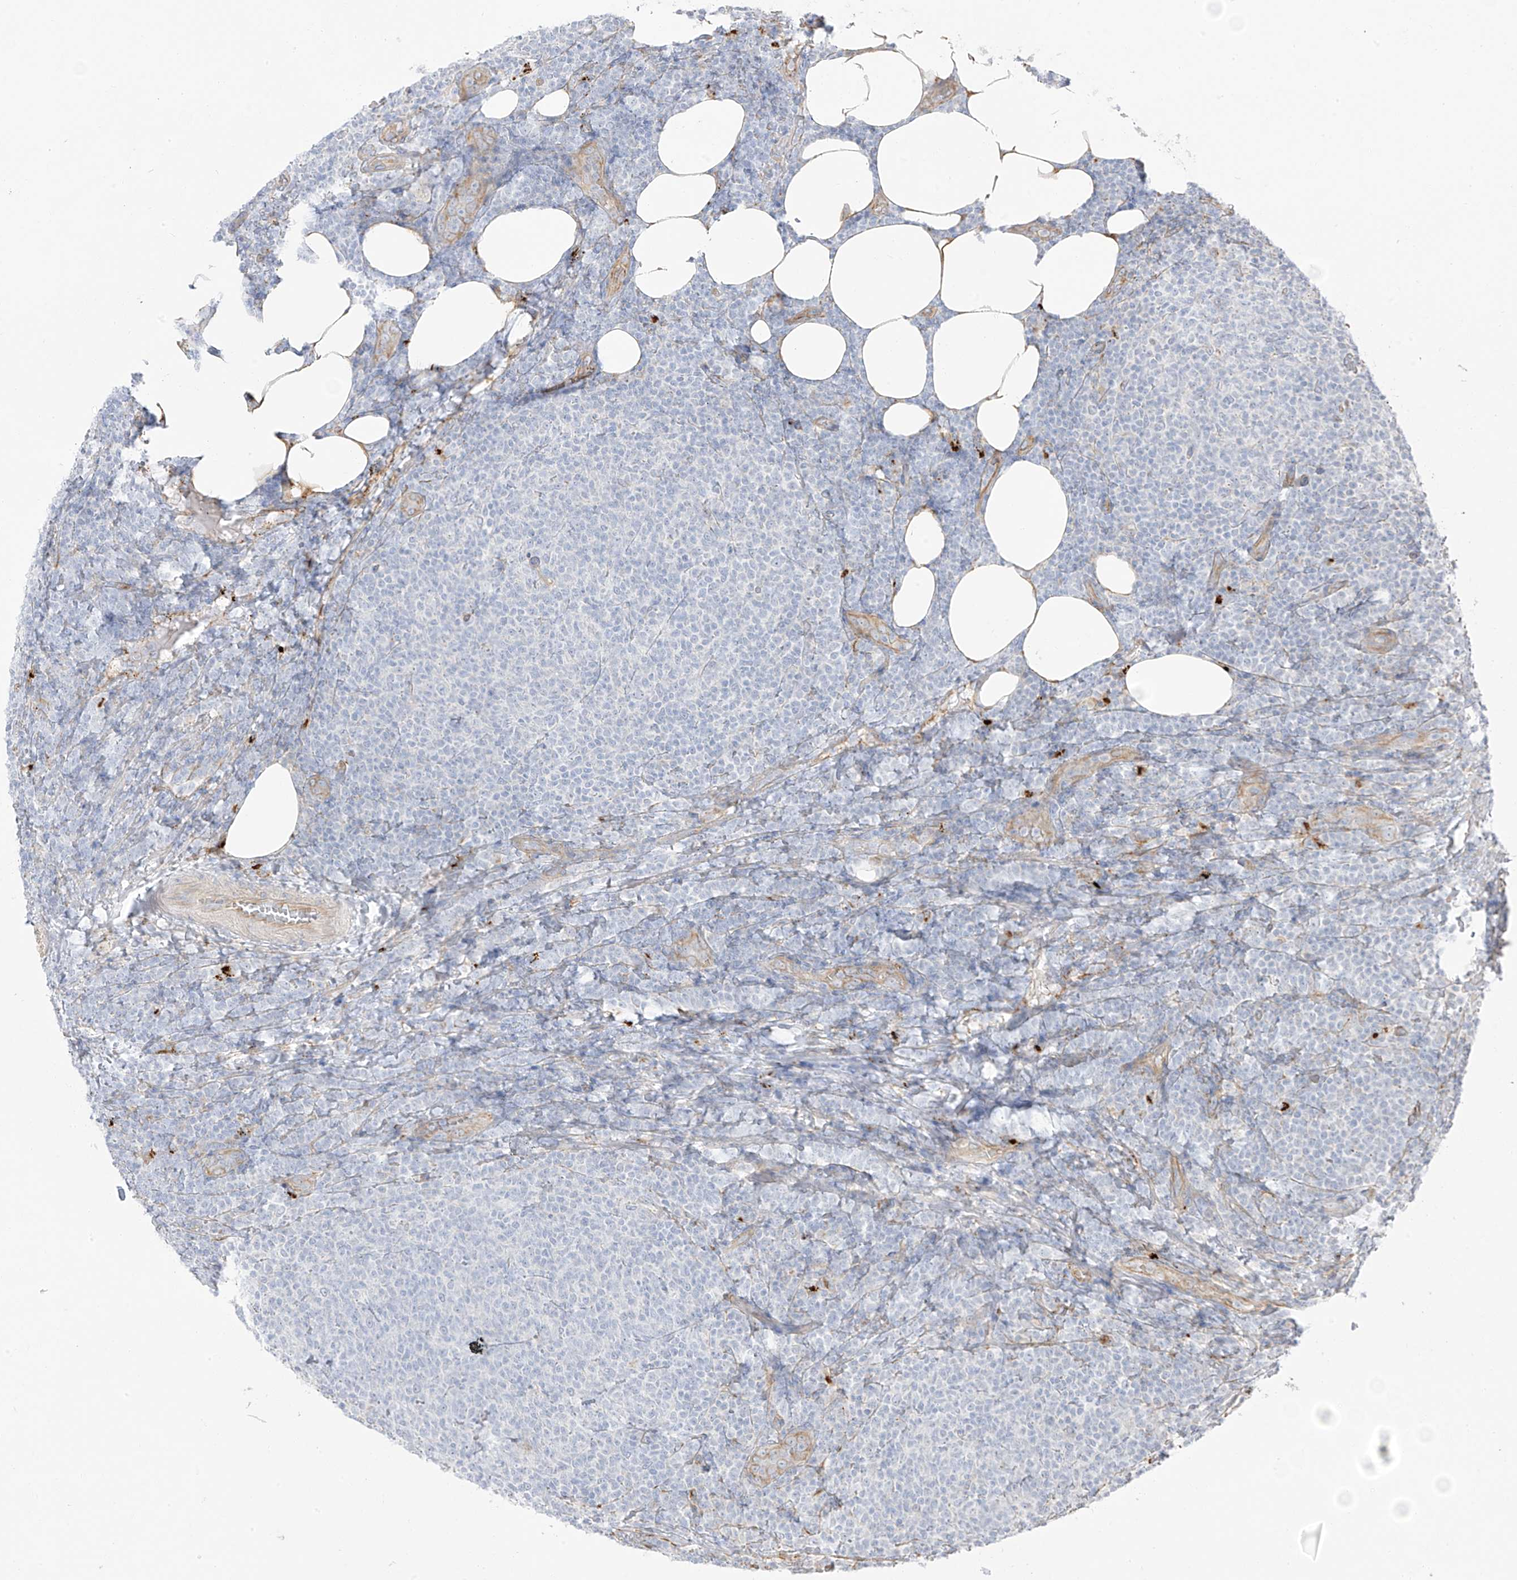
{"staining": {"intensity": "negative", "quantity": "none", "location": "none"}, "tissue": "lymphoma", "cell_type": "Tumor cells", "image_type": "cancer", "snomed": [{"axis": "morphology", "description": "Malignant lymphoma, non-Hodgkin's type, Low grade"}, {"axis": "topography", "description": "Lymph node"}], "caption": "A histopathology image of human malignant lymphoma, non-Hodgkin's type (low-grade) is negative for staining in tumor cells.", "gene": "TAL2", "patient": {"sex": "male", "age": 66}}